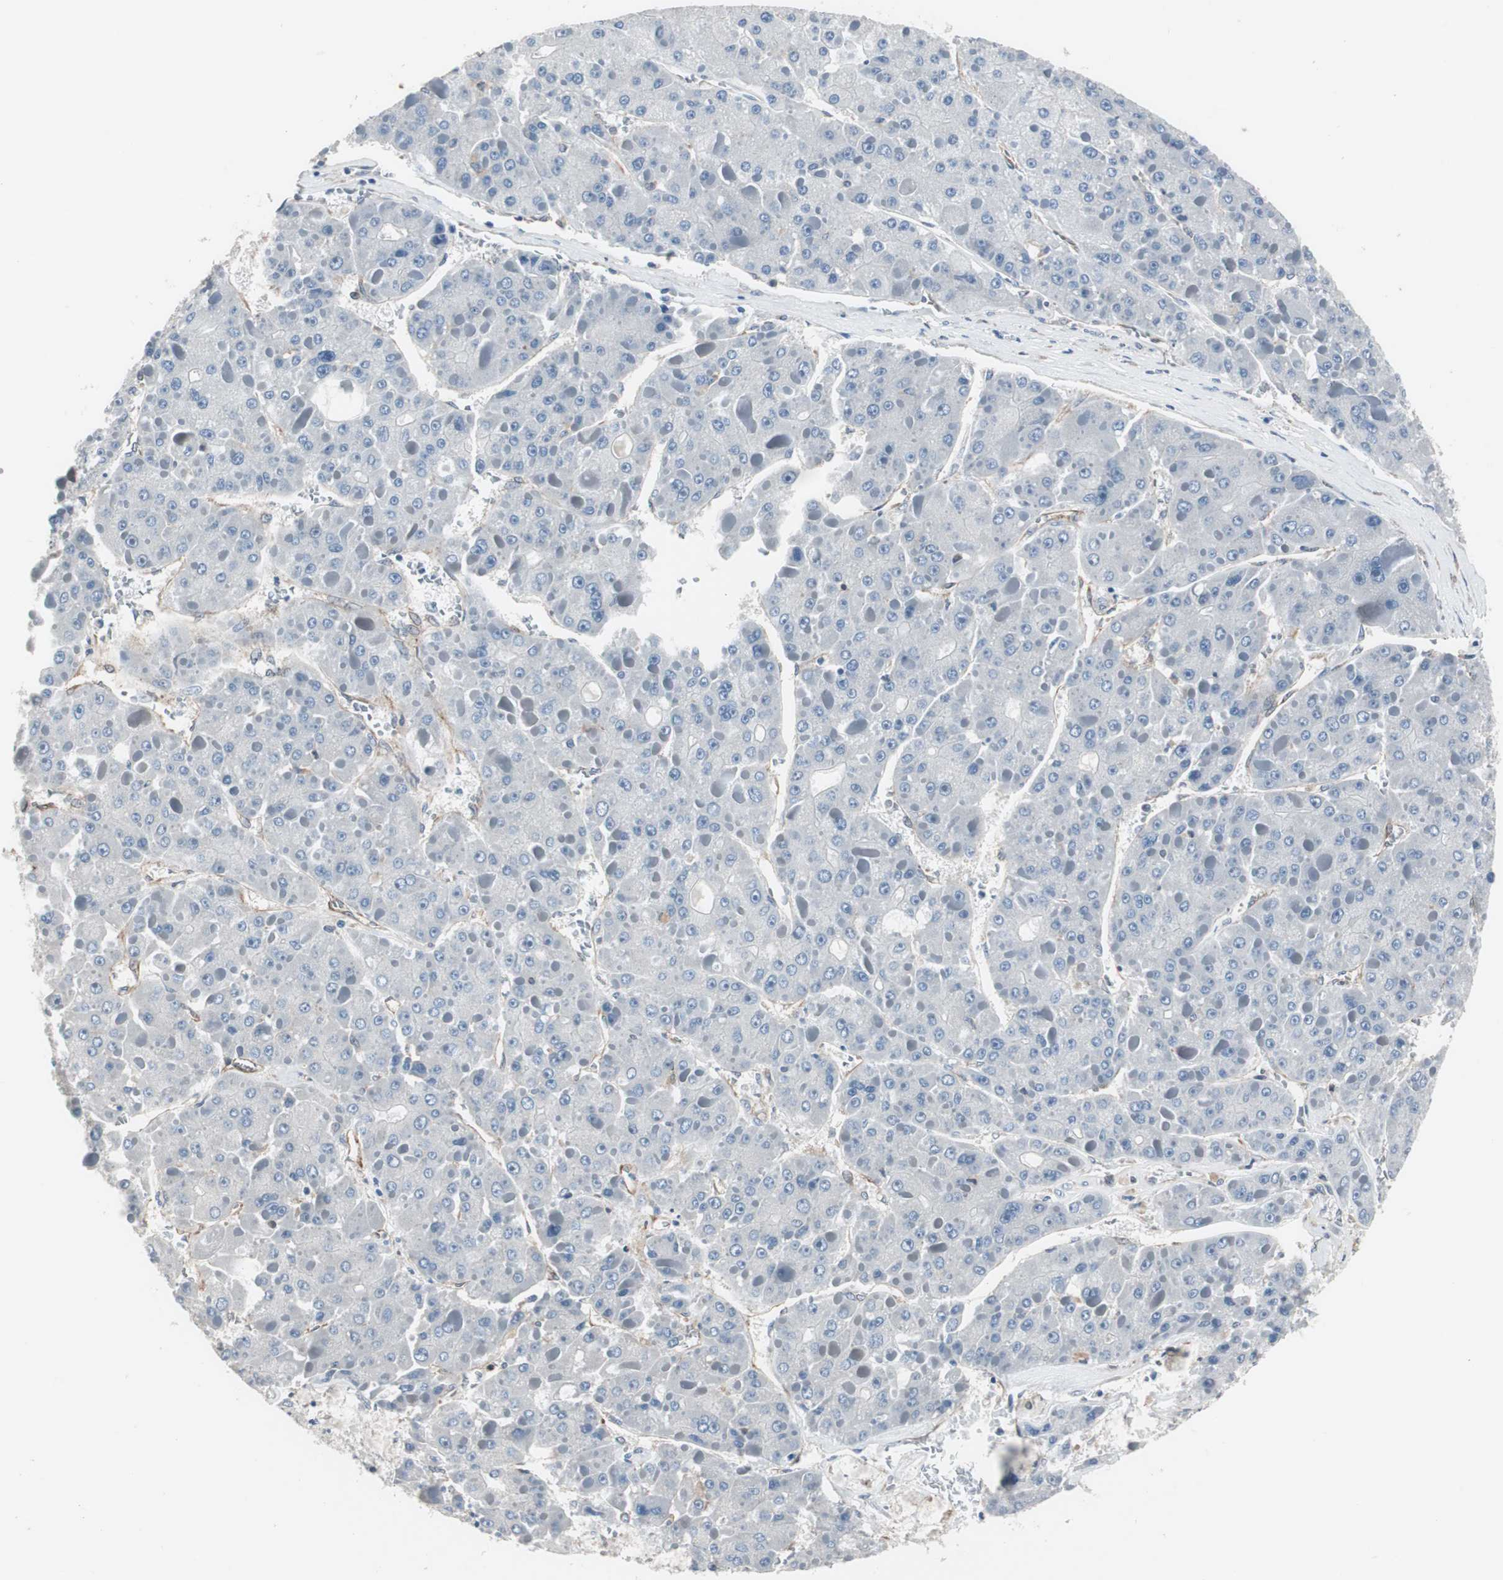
{"staining": {"intensity": "negative", "quantity": "none", "location": "none"}, "tissue": "liver cancer", "cell_type": "Tumor cells", "image_type": "cancer", "snomed": [{"axis": "morphology", "description": "Carcinoma, Hepatocellular, NOS"}, {"axis": "topography", "description": "Liver"}], "caption": "This is an immunohistochemistry micrograph of human liver cancer (hepatocellular carcinoma). There is no staining in tumor cells.", "gene": "SWAP70", "patient": {"sex": "female", "age": 73}}